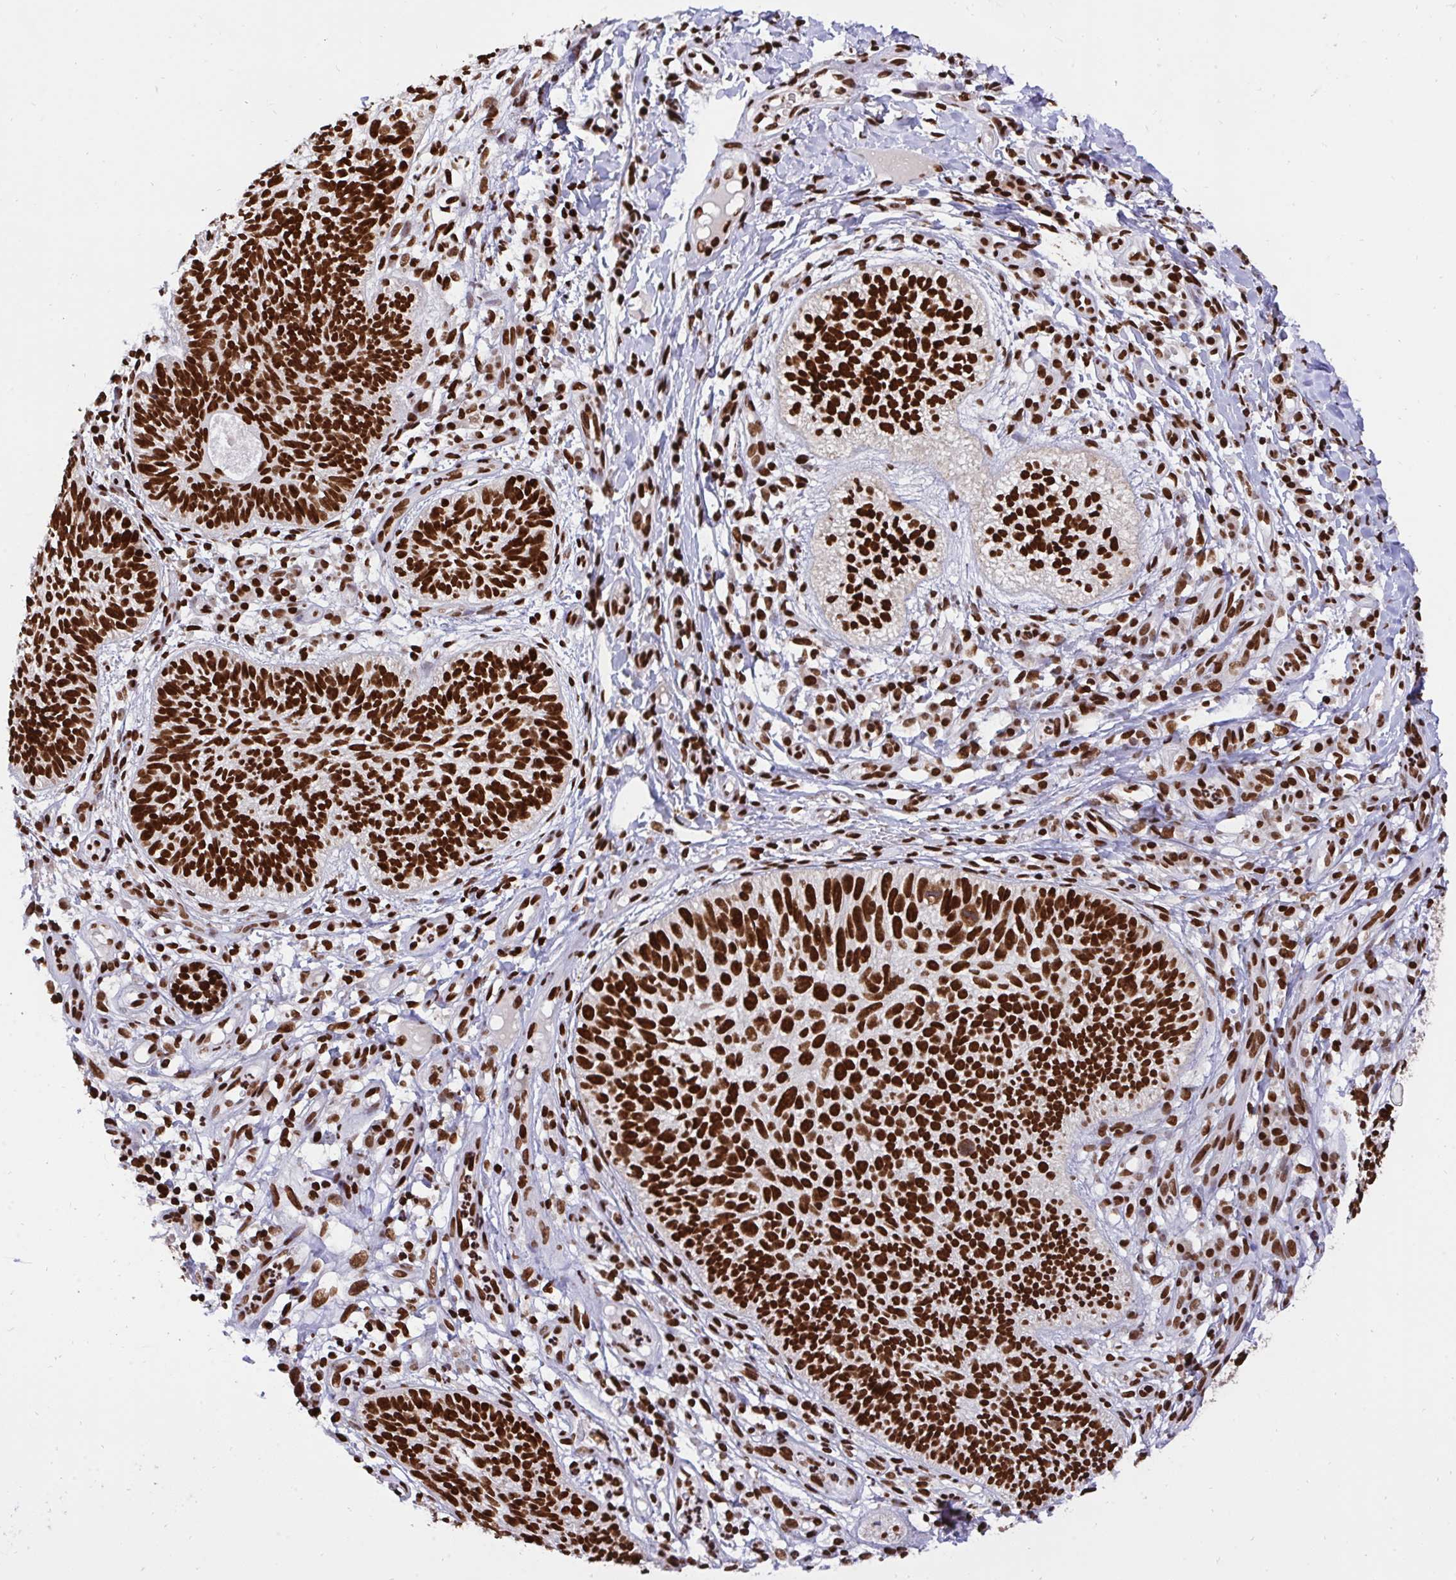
{"staining": {"intensity": "strong", "quantity": ">75%", "location": "nuclear"}, "tissue": "skin cancer", "cell_type": "Tumor cells", "image_type": "cancer", "snomed": [{"axis": "morphology", "description": "Basal cell carcinoma"}, {"axis": "topography", "description": "Skin"}, {"axis": "topography", "description": "Skin of leg"}], "caption": "This is a photomicrograph of immunohistochemistry staining of skin cancer, which shows strong expression in the nuclear of tumor cells.", "gene": "HNRNPL", "patient": {"sex": "female", "age": 87}}